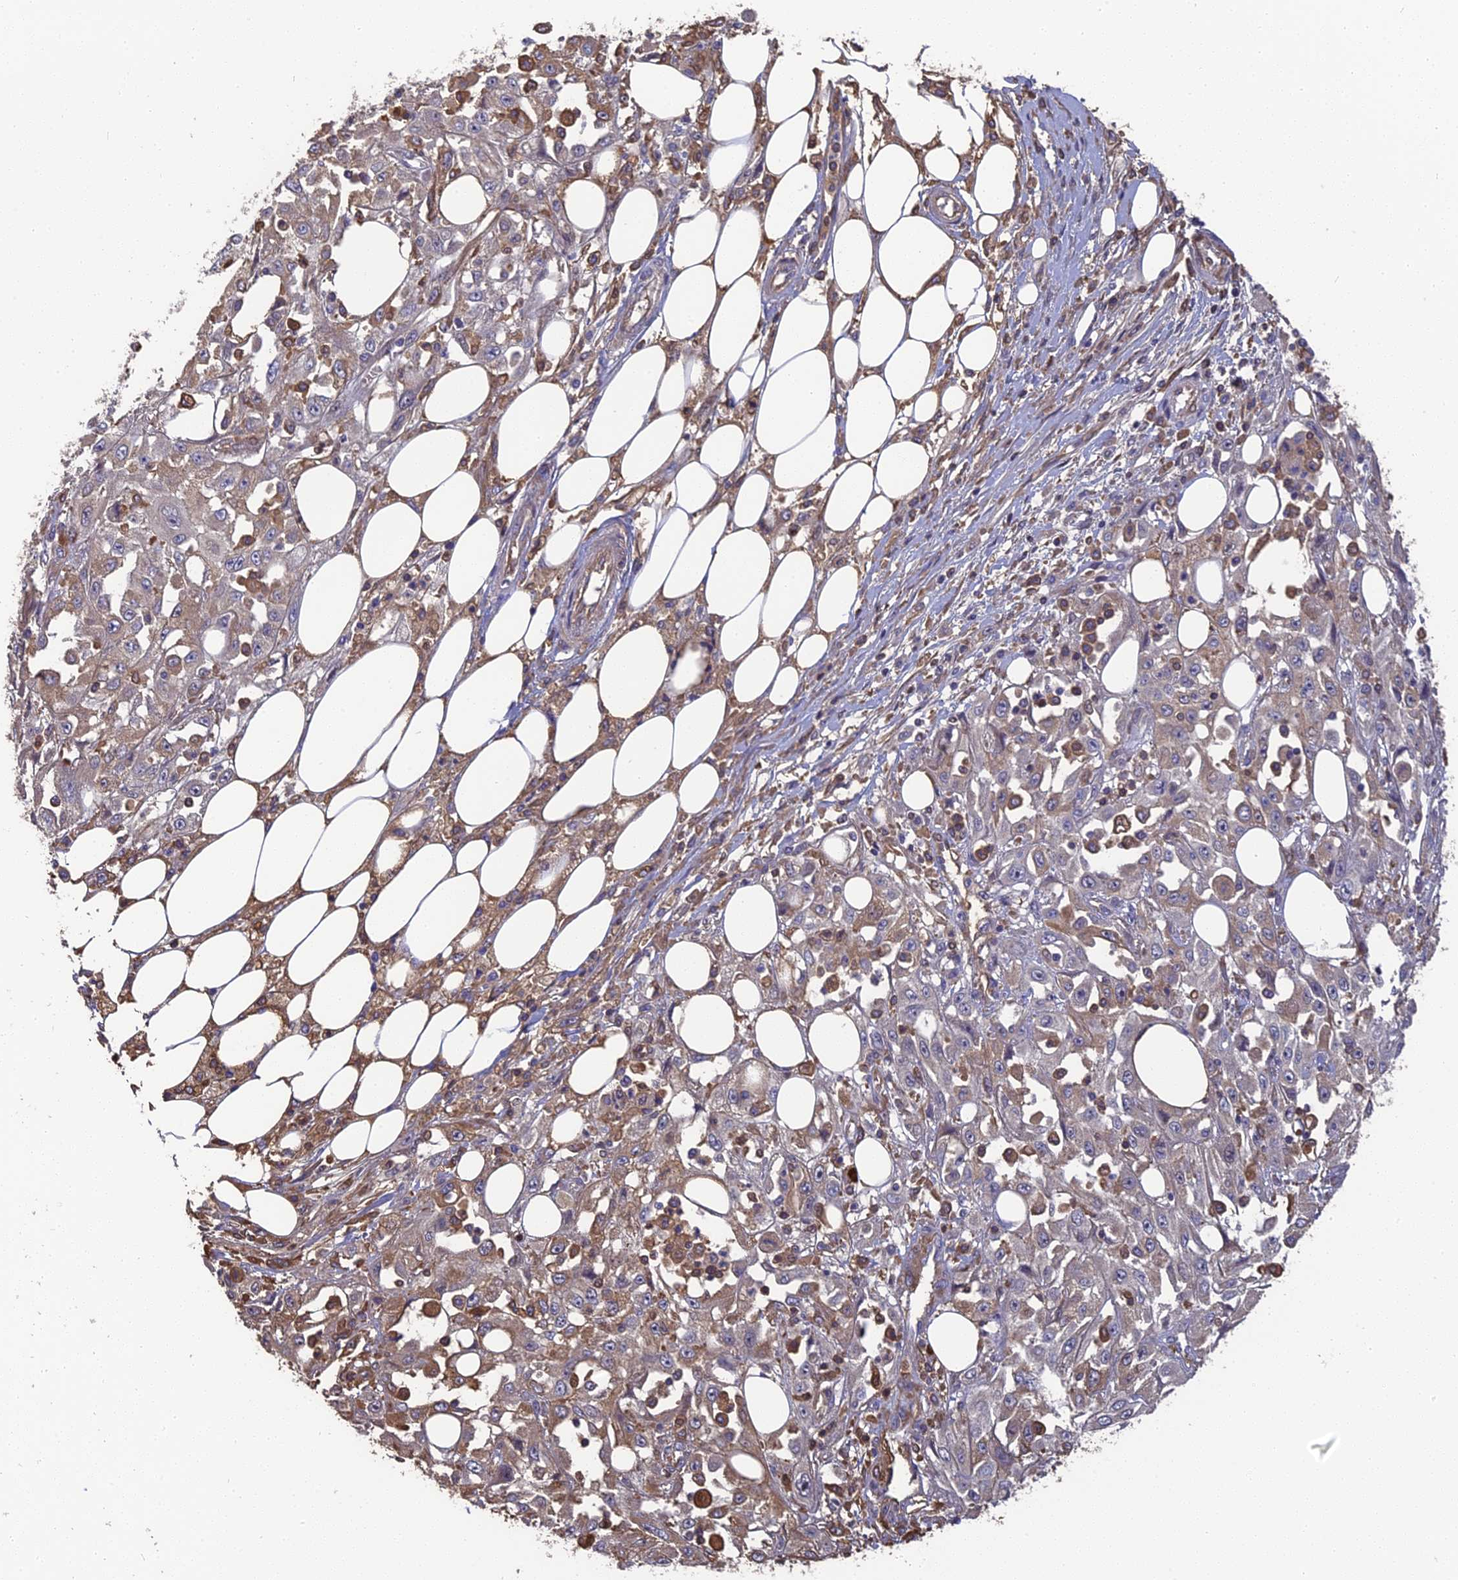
{"staining": {"intensity": "weak", "quantity": "<25%", "location": "cytoplasmic/membranous"}, "tissue": "skin cancer", "cell_type": "Tumor cells", "image_type": "cancer", "snomed": [{"axis": "morphology", "description": "Squamous cell carcinoma, NOS"}, {"axis": "morphology", "description": "Squamous cell carcinoma, metastatic, NOS"}, {"axis": "topography", "description": "Skin"}, {"axis": "topography", "description": "Lymph node"}], "caption": "An image of human squamous cell carcinoma (skin) is negative for staining in tumor cells.", "gene": "ERMAP", "patient": {"sex": "male", "age": 75}}